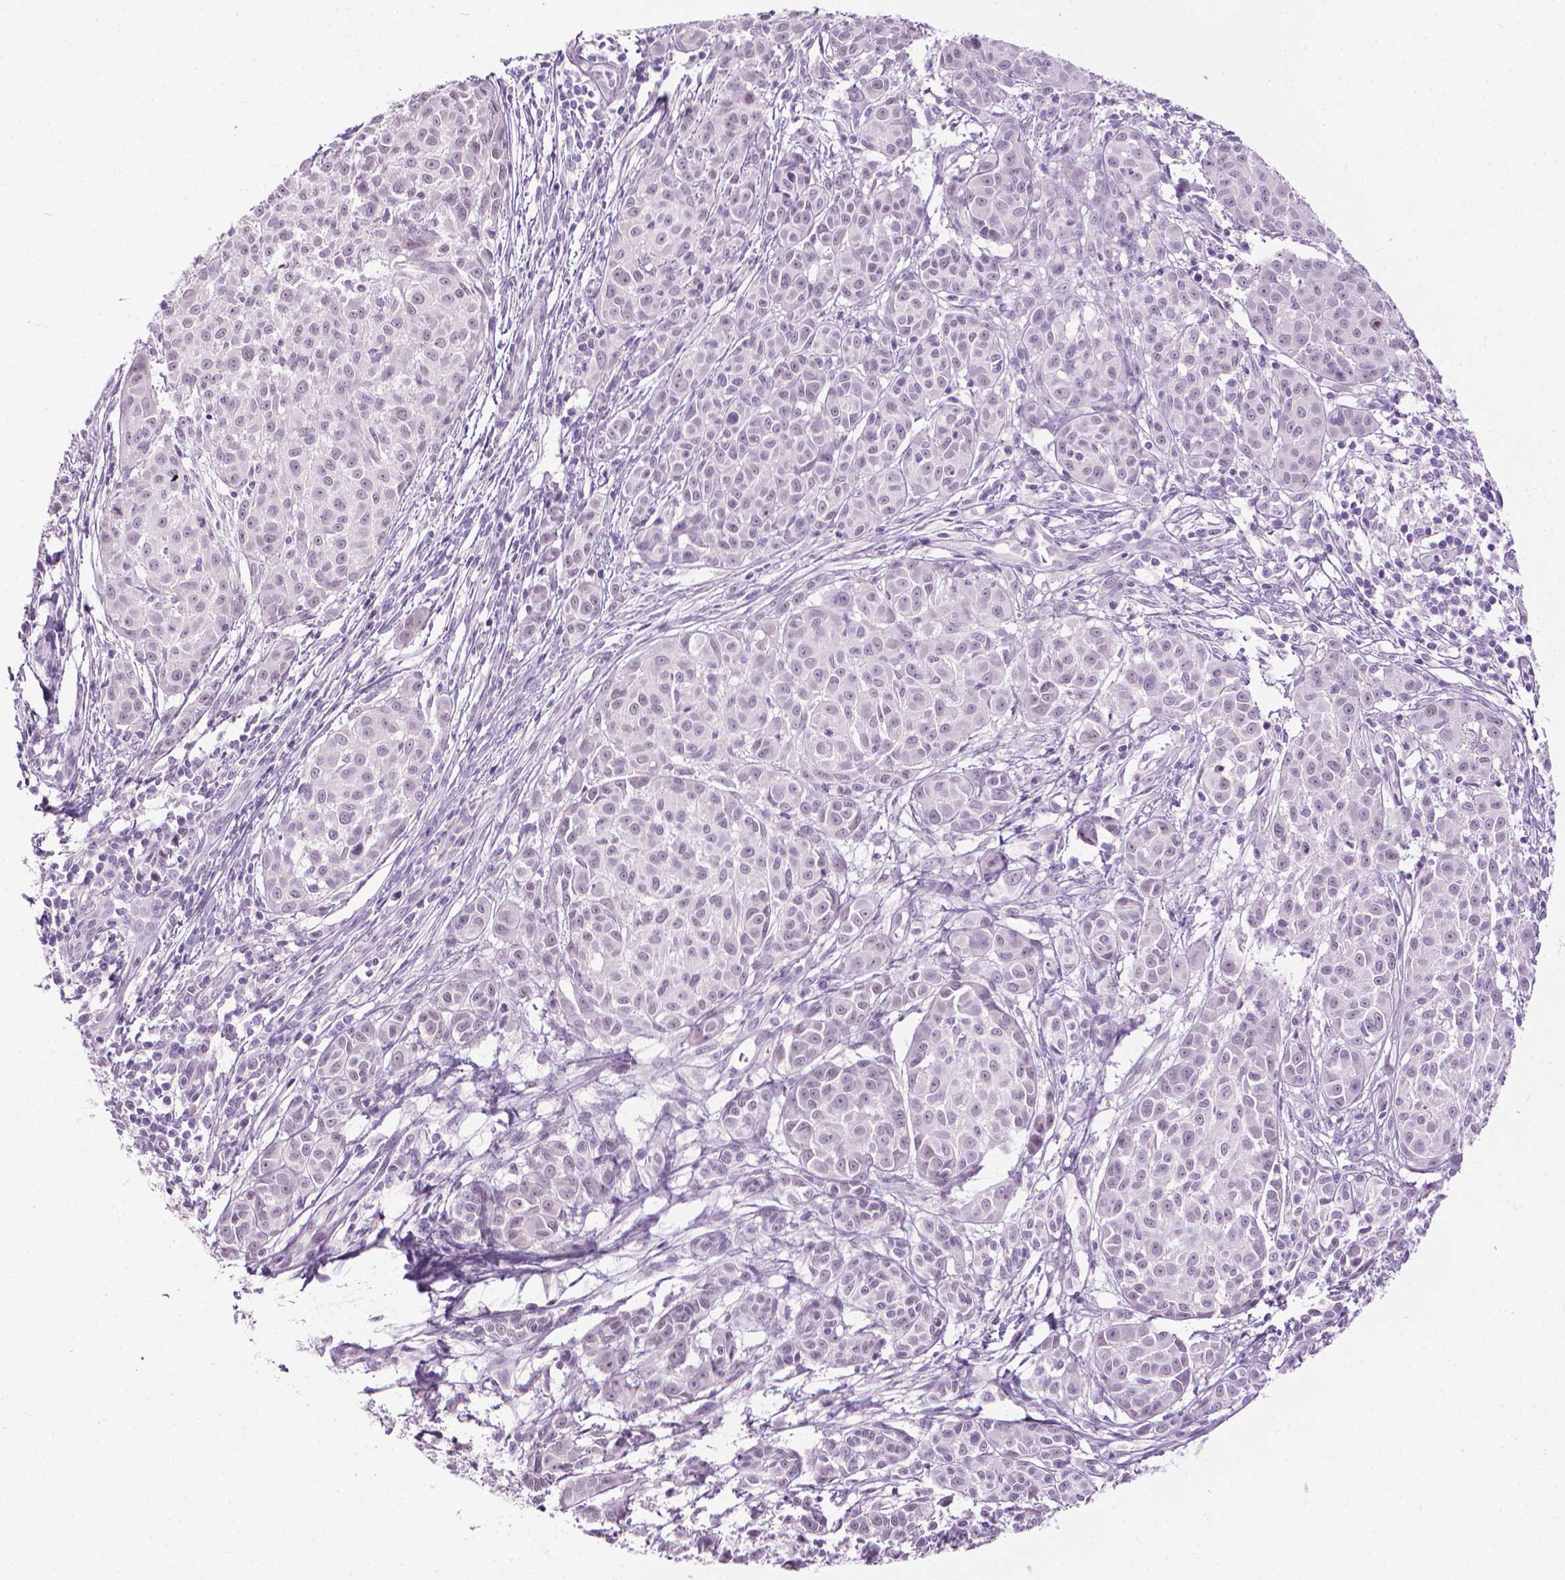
{"staining": {"intensity": "negative", "quantity": "none", "location": "none"}, "tissue": "melanoma", "cell_type": "Tumor cells", "image_type": "cancer", "snomed": [{"axis": "morphology", "description": "Malignant melanoma, NOS"}, {"axis": "topography", "description": "Skin"}], "caption": "Protein analysis of melanoma displays no significant positivity in tumor cells.", "gene": "DNAI7", "patient": {"sex": "male", "age": 48}}